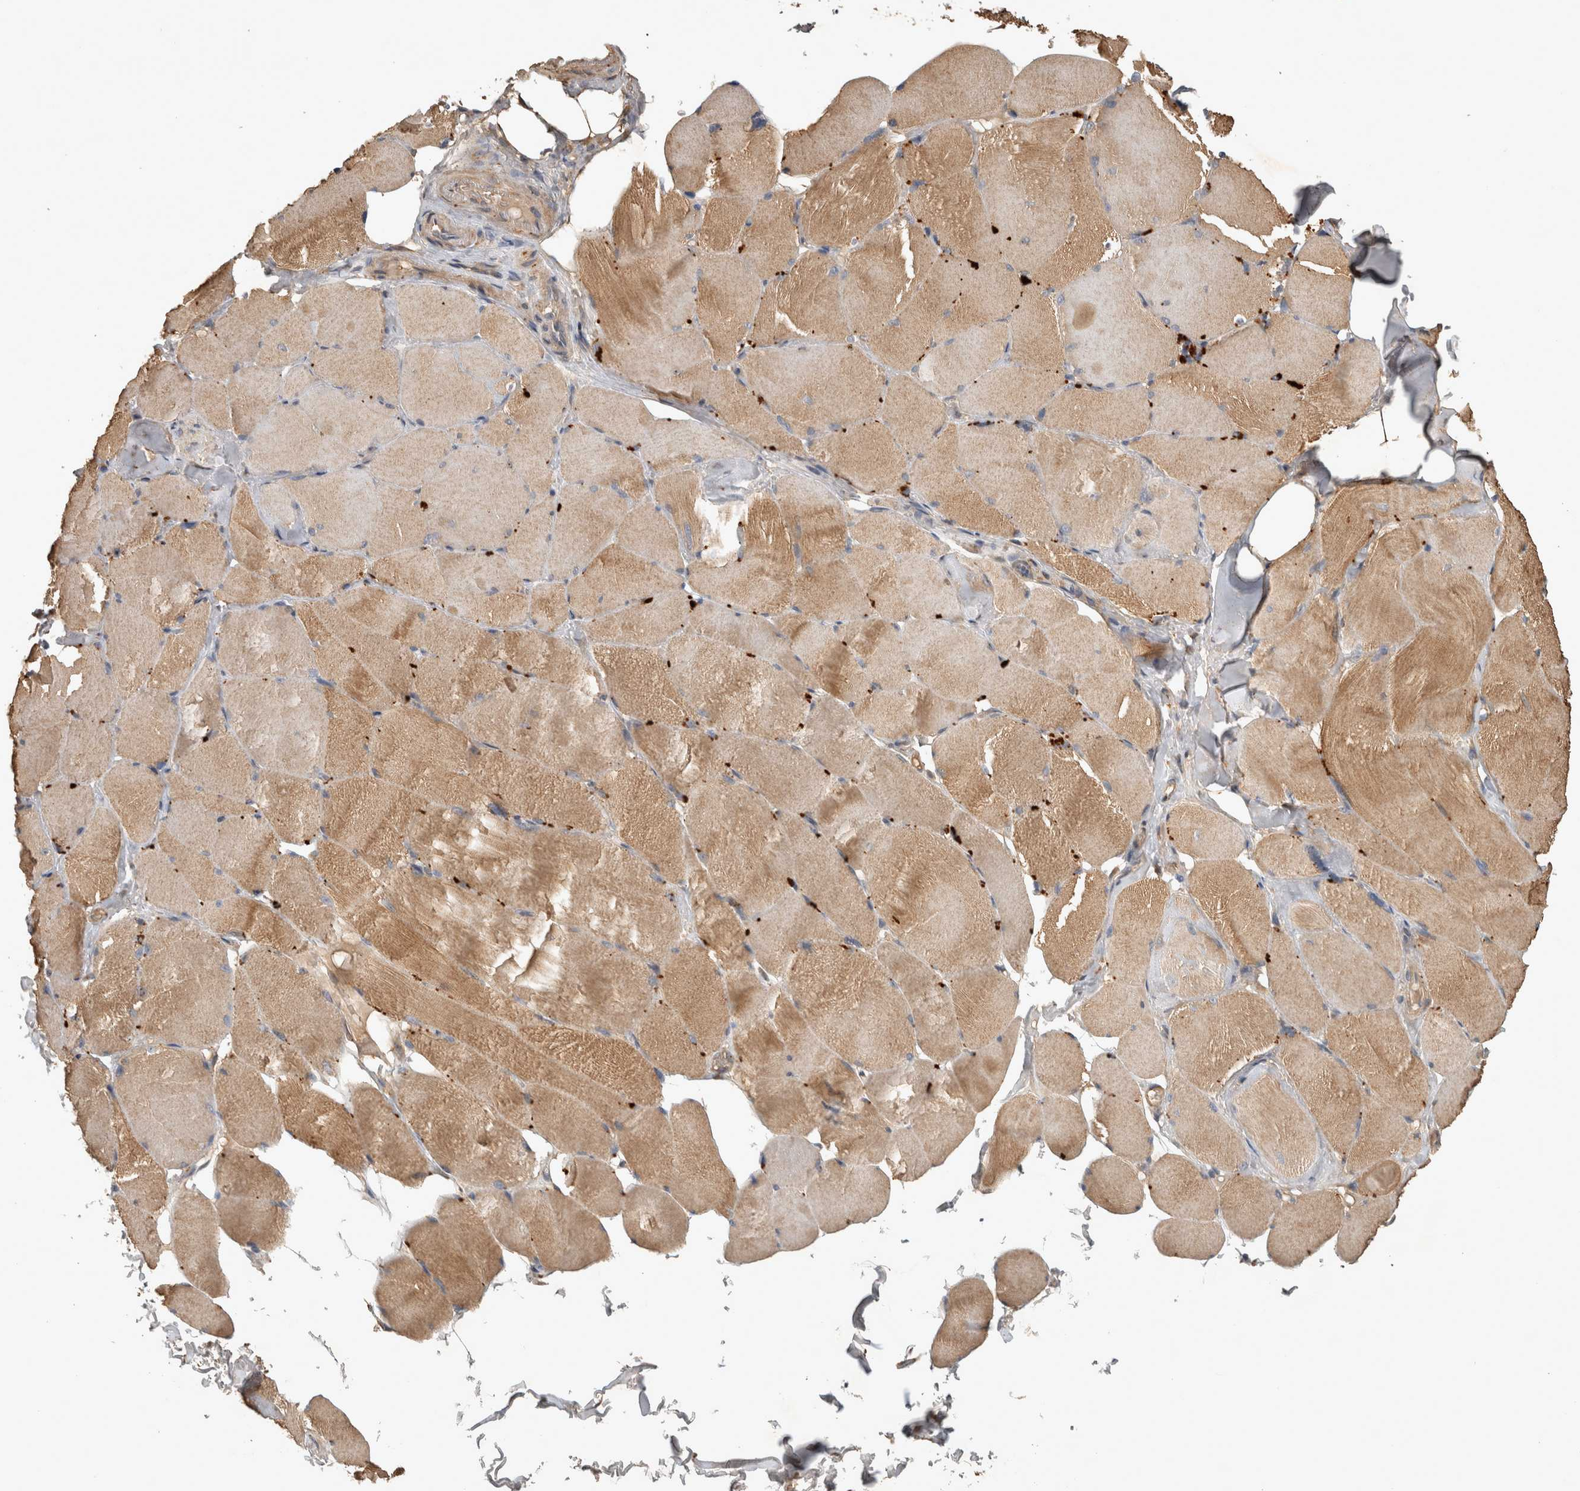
{"staining": {"intensity": "moderate", "quantity": ">75%", "location": "cytoplasmic/membranous"}, "tissue": "skeletal muscle", "cell_type": "Myocytes", "image_type": "normal", "snomed": [{"axis": "morphology", "description": "Normal tissue, NOS"}, {"axis": "topography", "description": "Skin"}, {"axis": "topography", "description": "Skeletal muscle"}], "caption": "Immunohistochemical staining of unremarkable skeletal muscle reveals medium levels of moderate cytoplasmic/membranous staining in approximately >75% of myocytes.", "gene": "TRMT61B", "patient": {"sex": "male", "age": 83}}